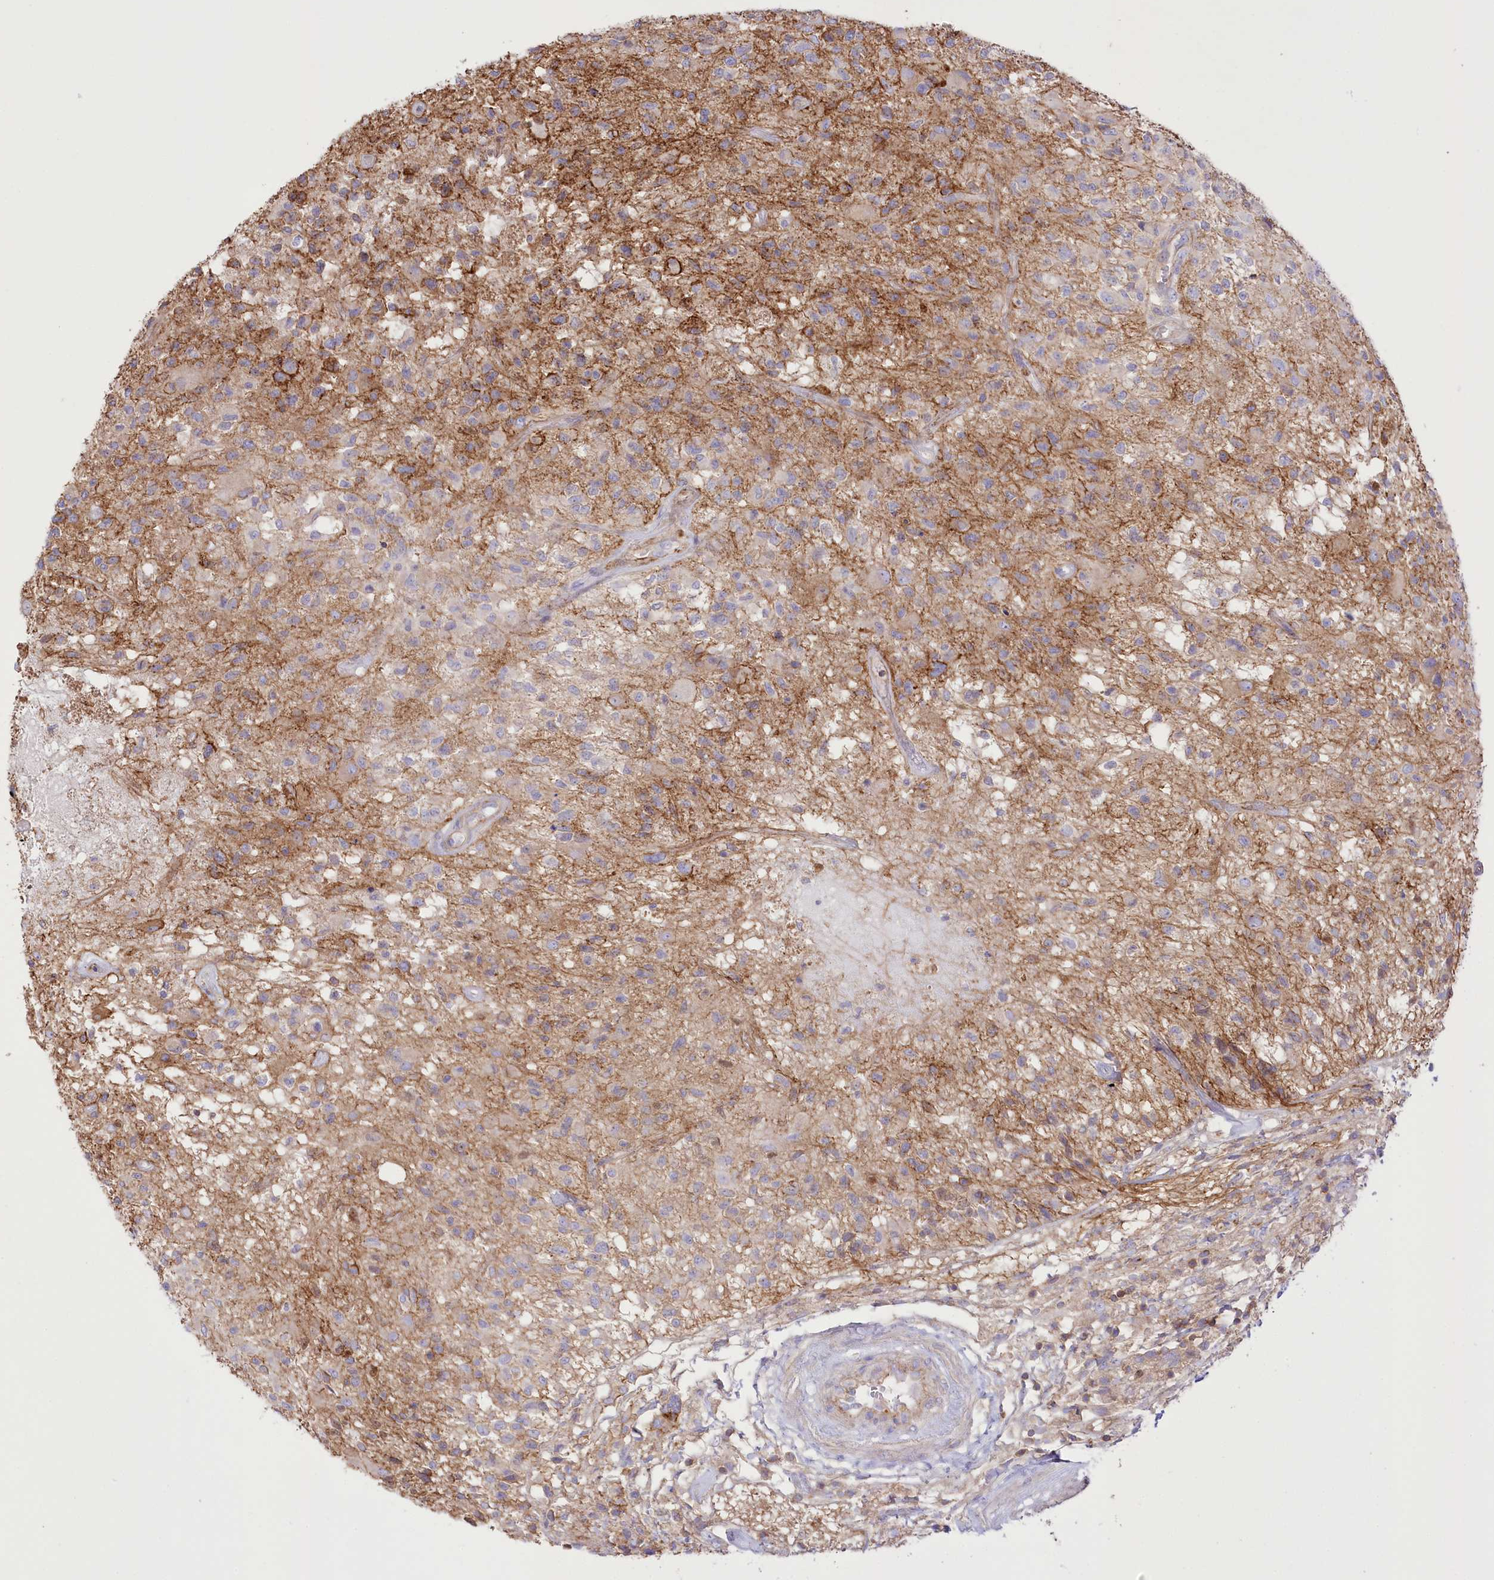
{"staining": {"intensity": "moderate", "quantity": "<25%", "location": "cytoplasmic/membranous"}, "tissue": "glioma", "cell_type": "Tumor cells", "image_type": "cancer", "snomed": [{"axis": "morphology", "description": "Glioma, malignant, High grade"}, {"axis": "morphology", "description": "Glioblastoma, NOS"}, {"axis": "topography", "description": "Brain"}], "caption": "Immunohistochemistry (IHC) photomicrograph of neoplastic tissue: human glioblastoma stained using IHC exhibits low levels of moderate protein expression localized specifically in the cytoplasmic/membranous of tumor cells, appearing as a cytoplasmic/membranous brown color.", "gene": "FAM216A", "patient": {"sex": "male", "age": 60}}